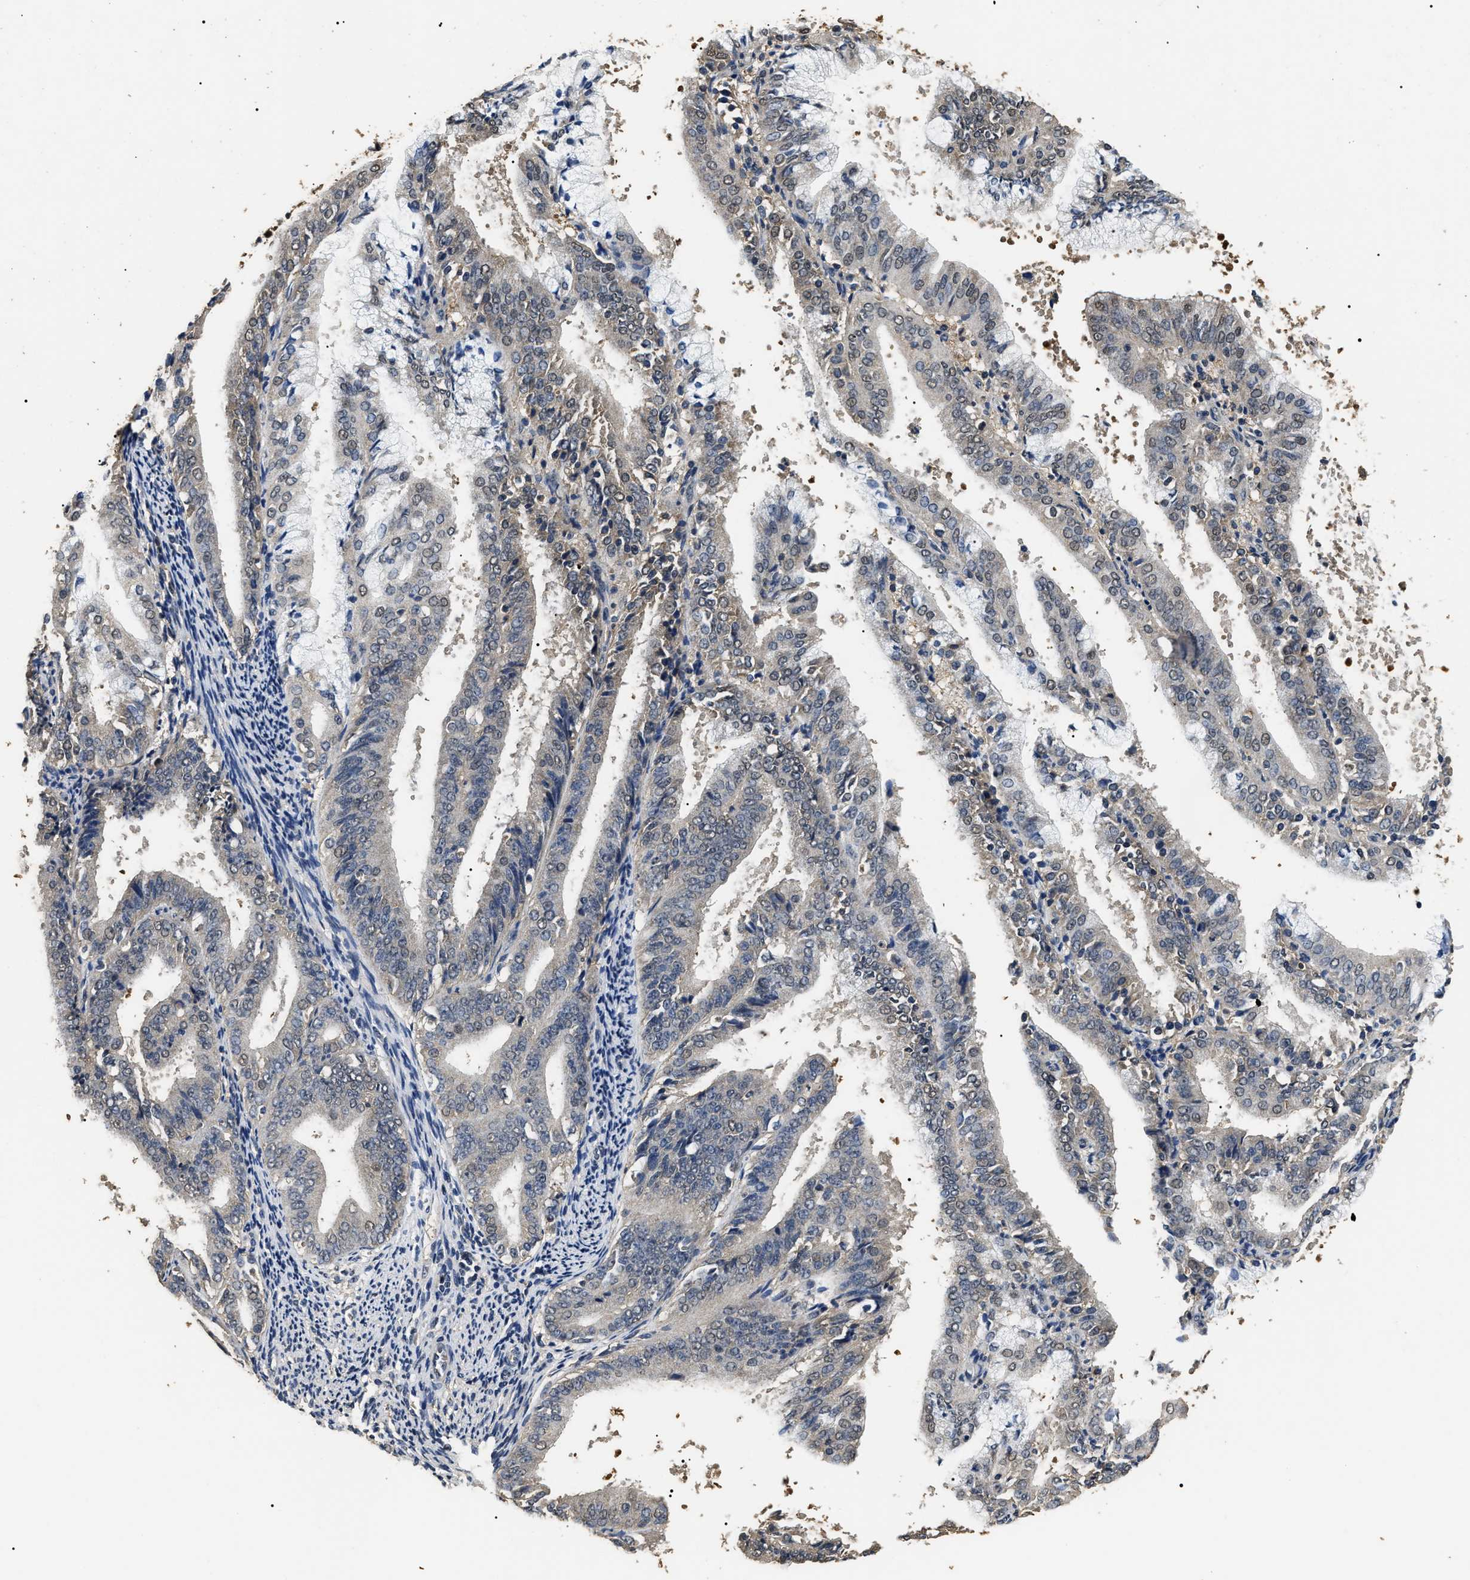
{"staining": {"intensity": "weak", "quantity": "25%-75%", "location": "cytoplasmic/membranous,nuclear"}, "tissue": "endometrial cancer", "cell_type": "Tumor cells", "image_type": "cancer", "snomed": [{"axis": "morphology", "description": "Adenocarcinoma, NOS"}, {"axis": "topography", "description": "Endometrium"}], "caption": "Immunohistochemistry staining of endometrial cancer, which demonstrates low levels of weak cytoplasmic/membranous and nuclear positivity in approximately 25%-75% of tumor cells indicating weak cytoplasmic/membranous and nuclear protein expression. The staining was performed using DAB (3,3'-diaminobenzidine) (brown) for protein detection and nuclei were counterstained in hematoxylin (blue).", "gene": "PSMD8", "patient": {"sex": "female", "age": 63}}